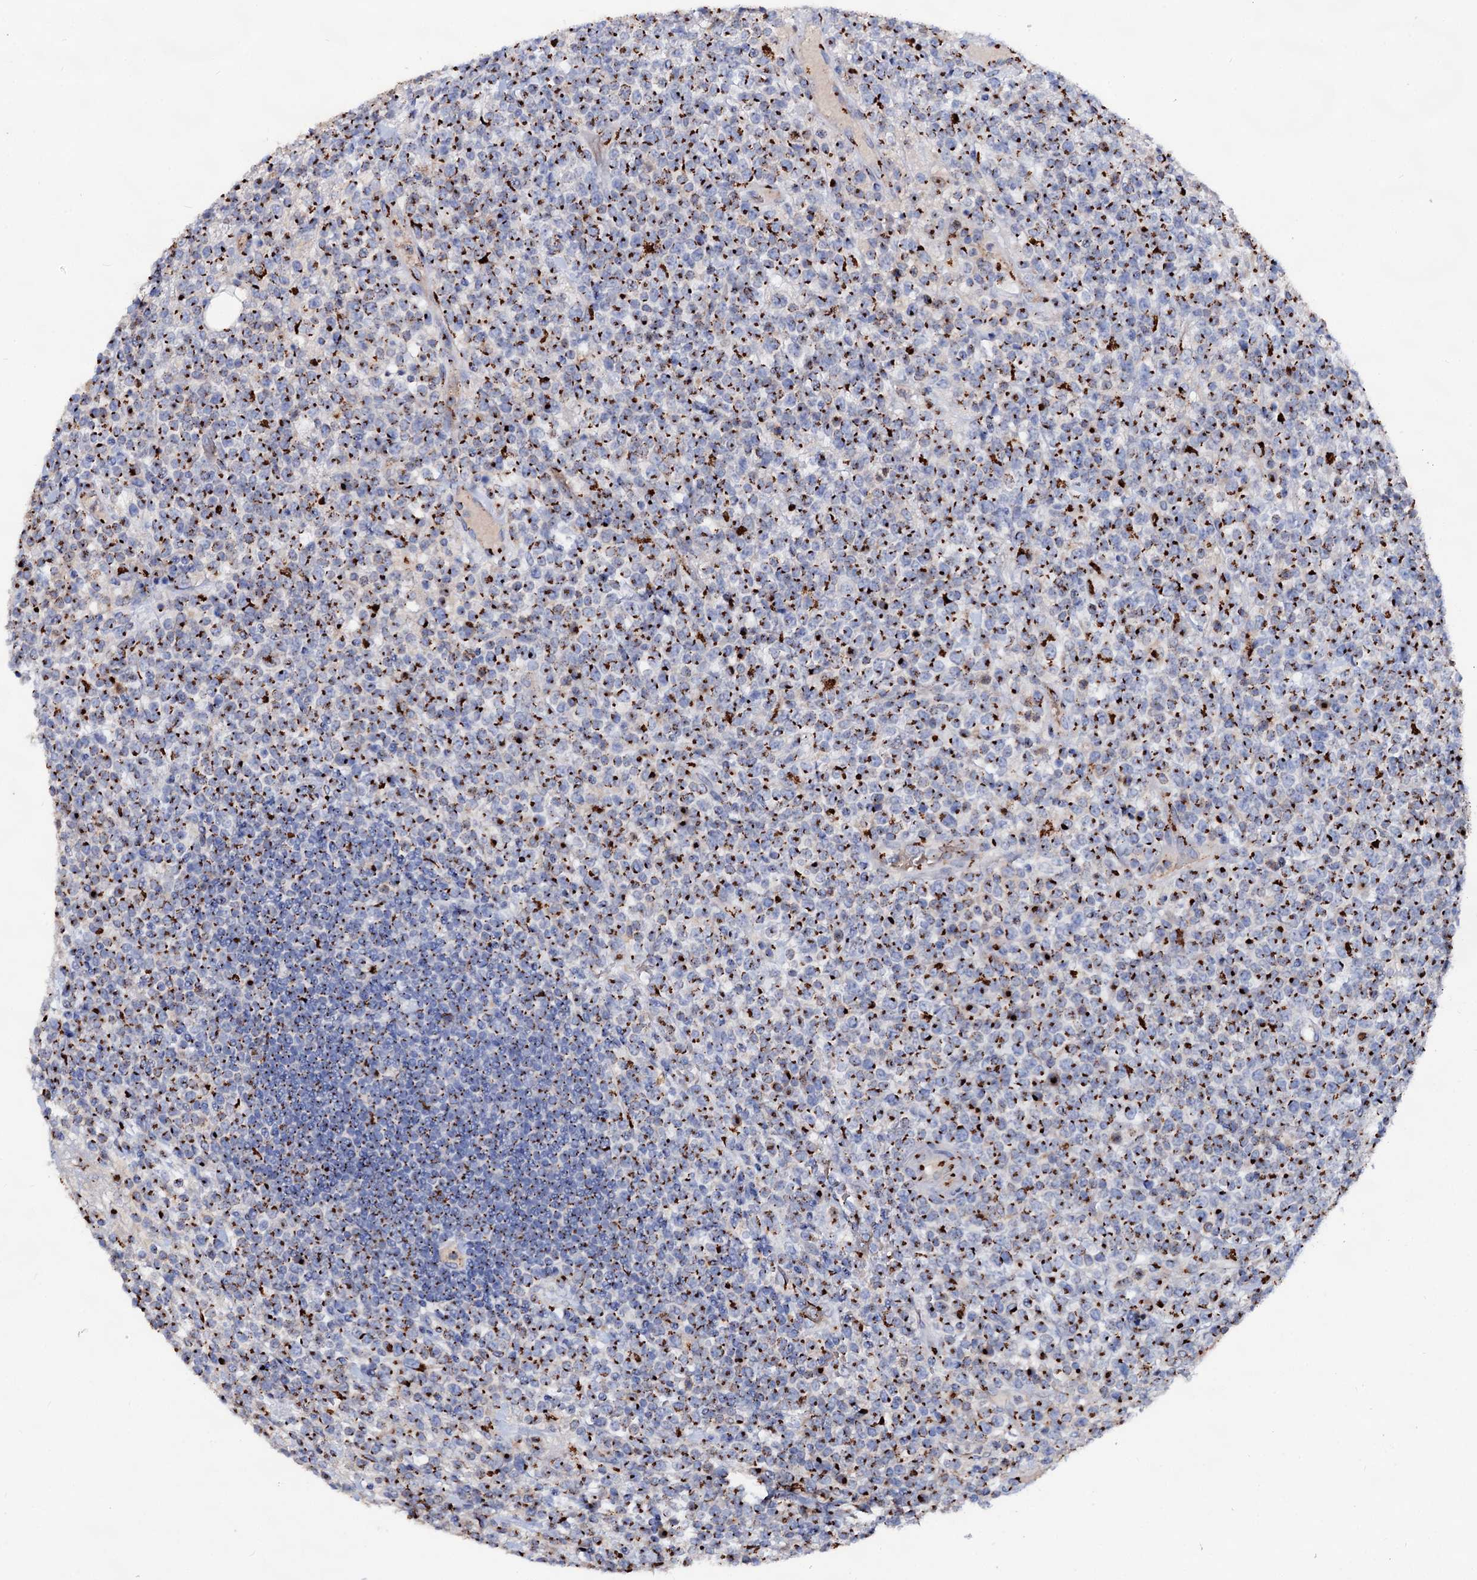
{"staining": {"intensity": "strong", "quantity": ">75%", "location": "cytoplasmic/membranous"}, "tissue": "lymphoma", "cell_type": "Tumor cells", "image_type": "cancer", "snomed": [{"axis": "morphology", "description": "Malignant lymphoma, non-Hodgkin's type, High grade"}, {"axis": "topography", "description": "Colon"}], "caption": "This is a micrograph of IHC staining of lymphoma, which shows strong expression in the cytoplasmic/membranous of tumor cells.", "gene": "TM9SF3", "patient": {"sex": "female", "age": 53}}